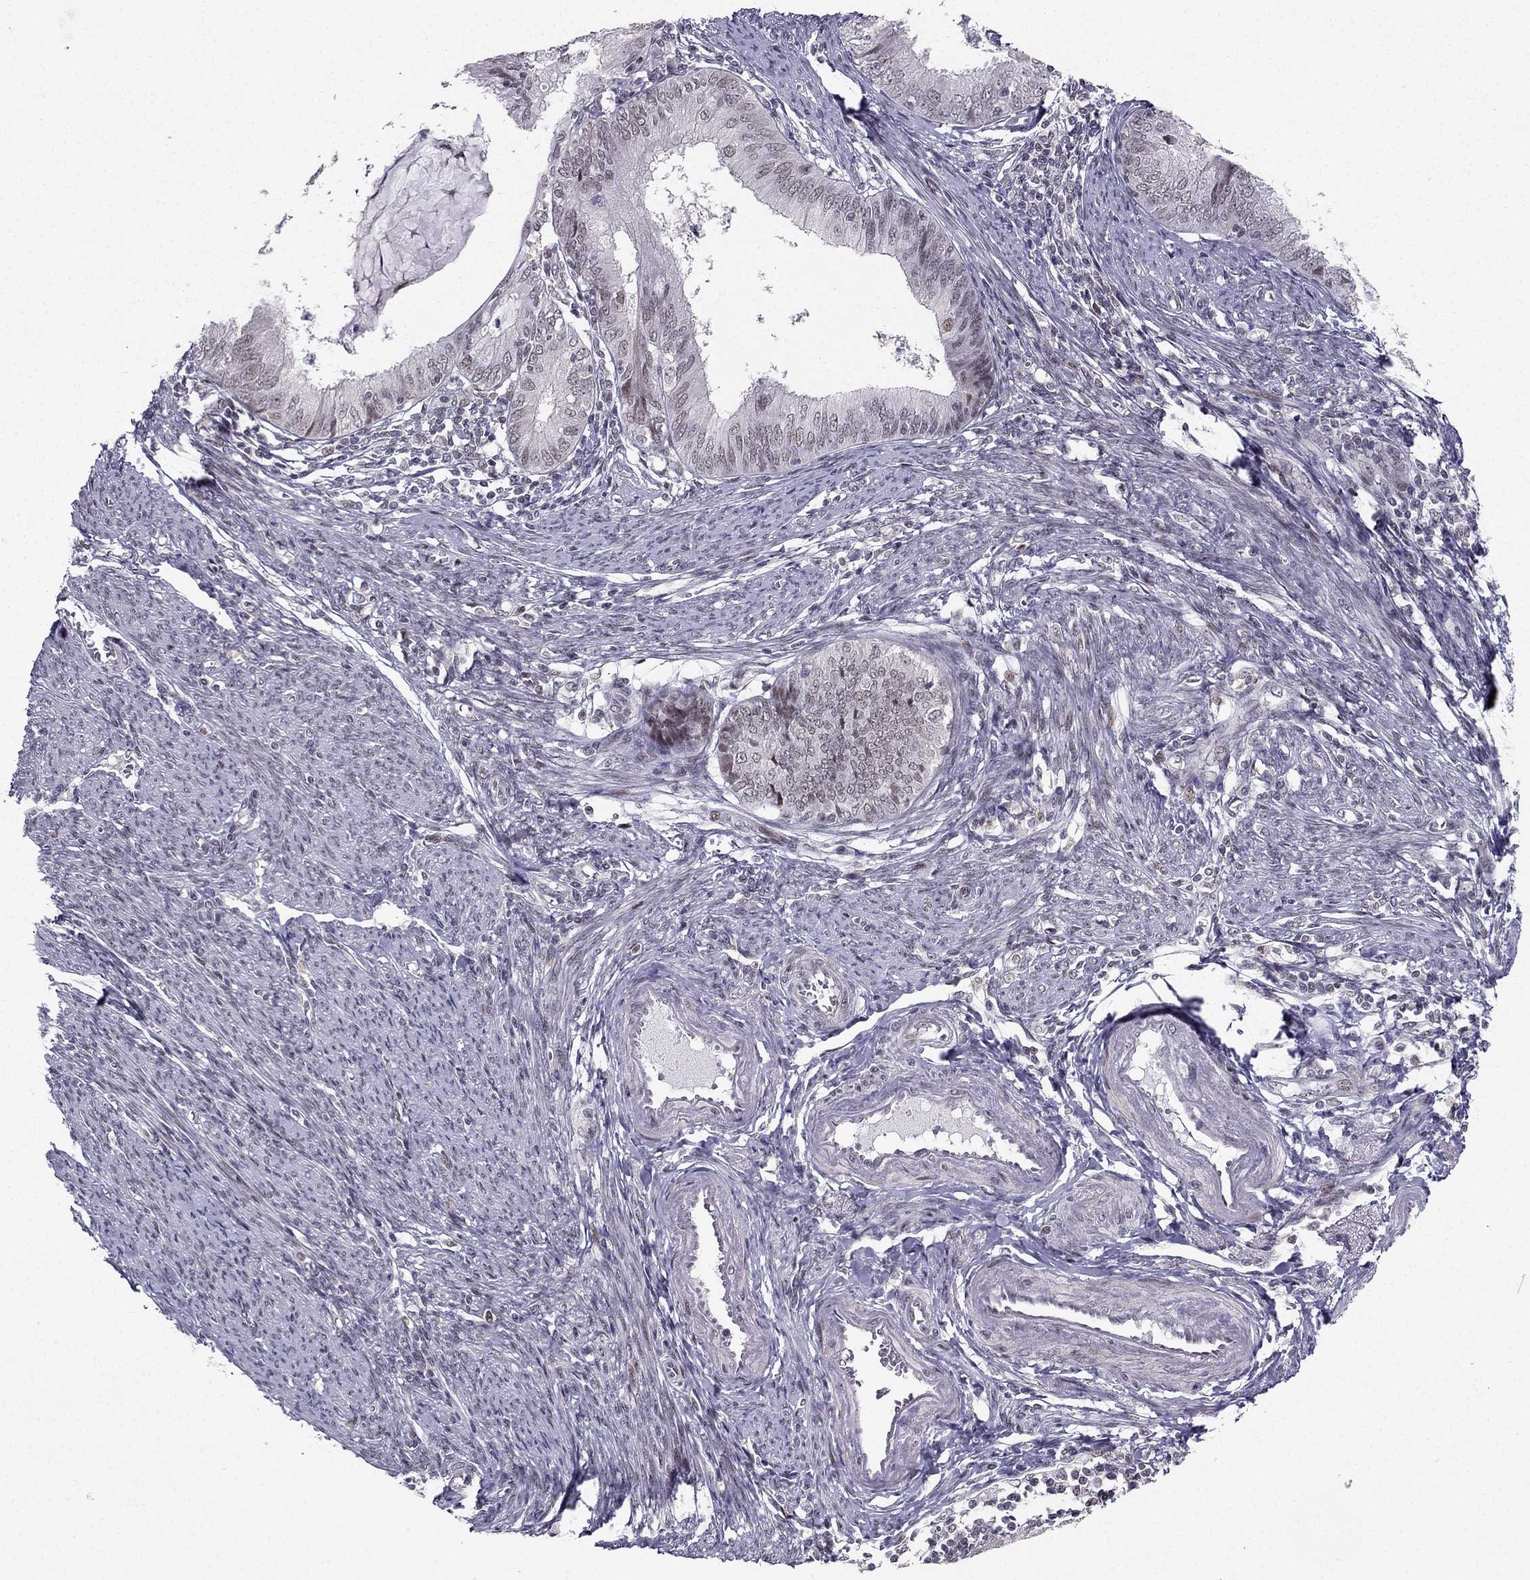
{"staining": {"intensity": "negative", "quantity": "none", "location": "none"}, "tissue": "endometrial cancer", "cell_type": "Tumor cells", "image_type": "cancer", "snomed": [{"axis": "morphology", "description": "Adenocarcinoma, NOS"}, {"axis": "topography", "description": "Endometrium"}], "caption": "Tumor cells show no significant protein staining in adenocarcinoma (endometrial).", "gene": "RPRD2", "patient": {"sex": "female", "age": 57}}